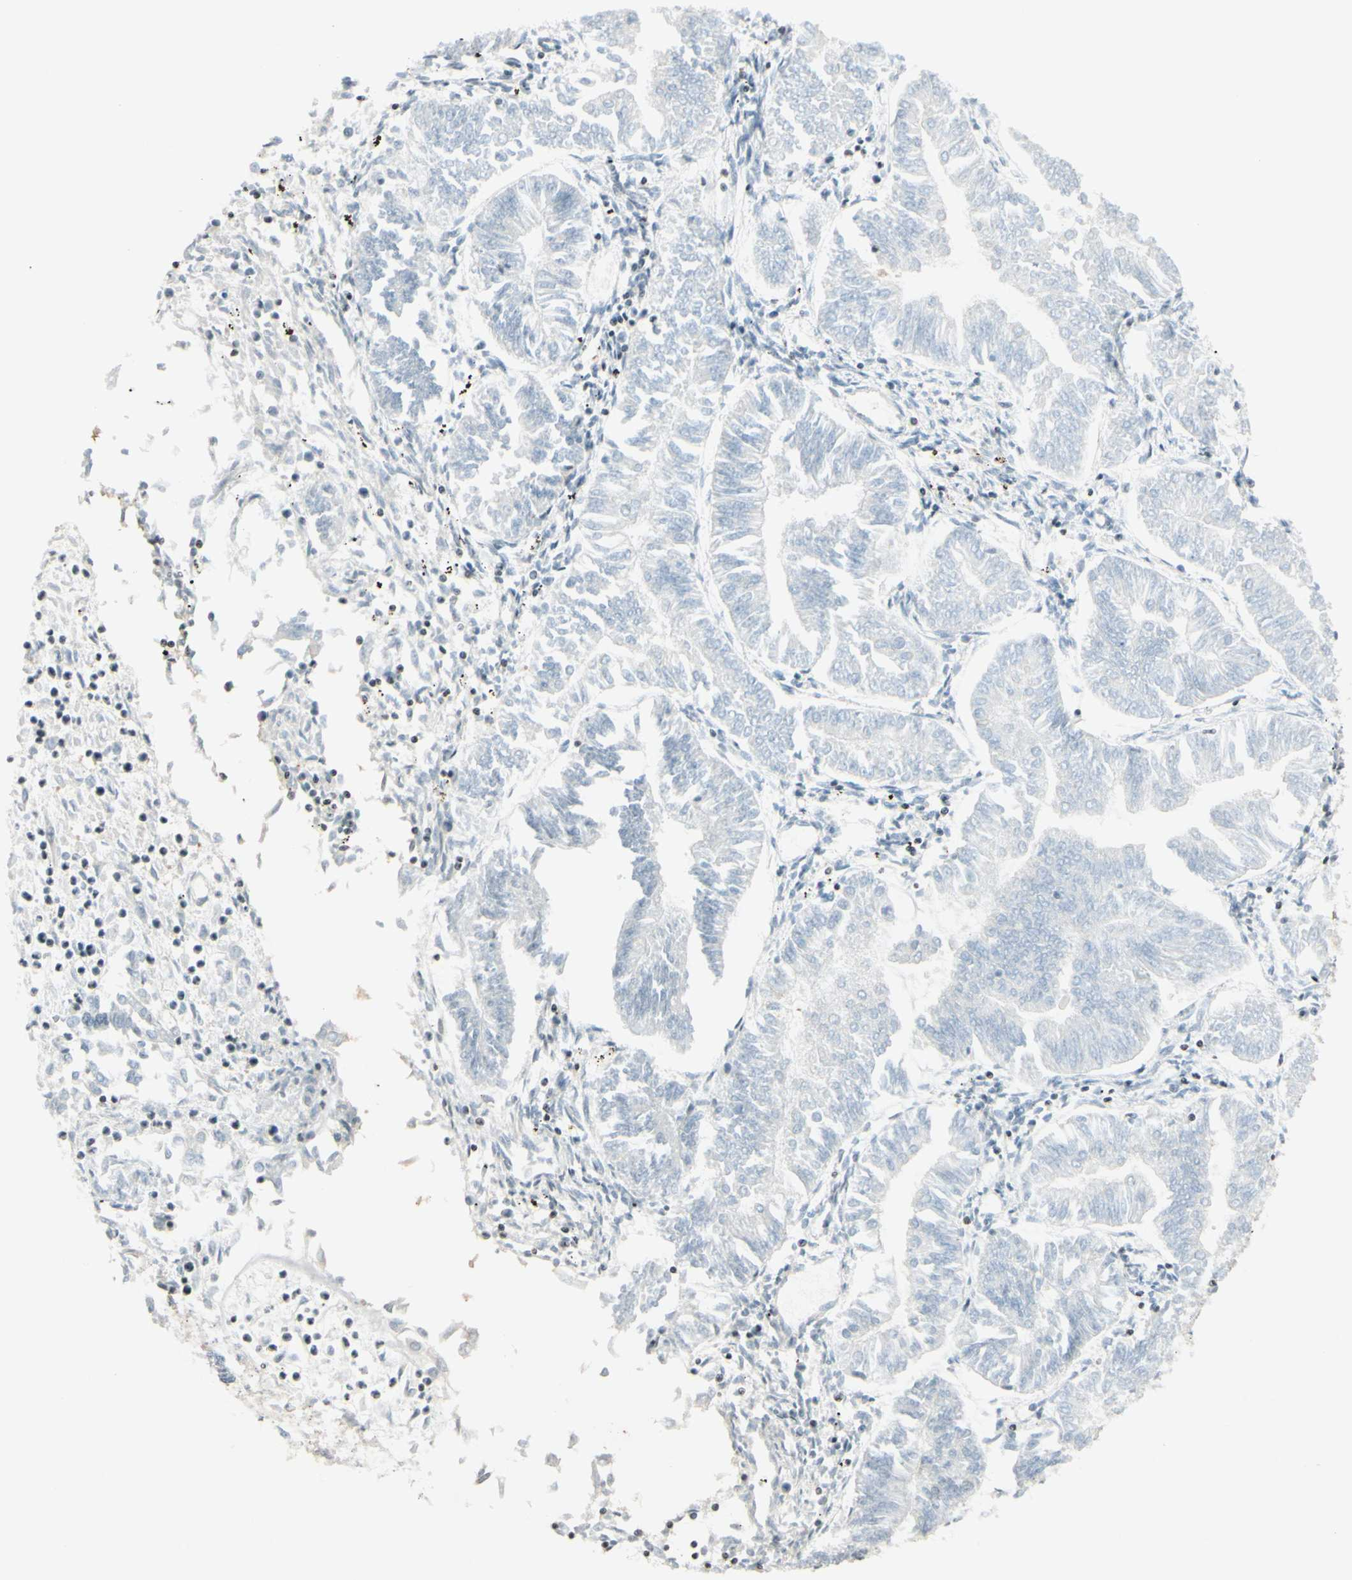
{"staining": {"intensity": "negative", "quantity": "none", "location": "none"}, "tissue": "endometrial cancer", "cell_type": "Tumor cells", "image_type": "cancer", "snomed": [{"axis": "morphology", "description": "Adenocarcinoma, NOS"}, {"axis": "topography", "description": "Endometrium"}], "caption": "Protein analysis of adenocarcinoma (endometrial) displays no significant expression in tumor cells.", "gene": "MAP1B", "patient": {"sex": "female", "age": 53}}